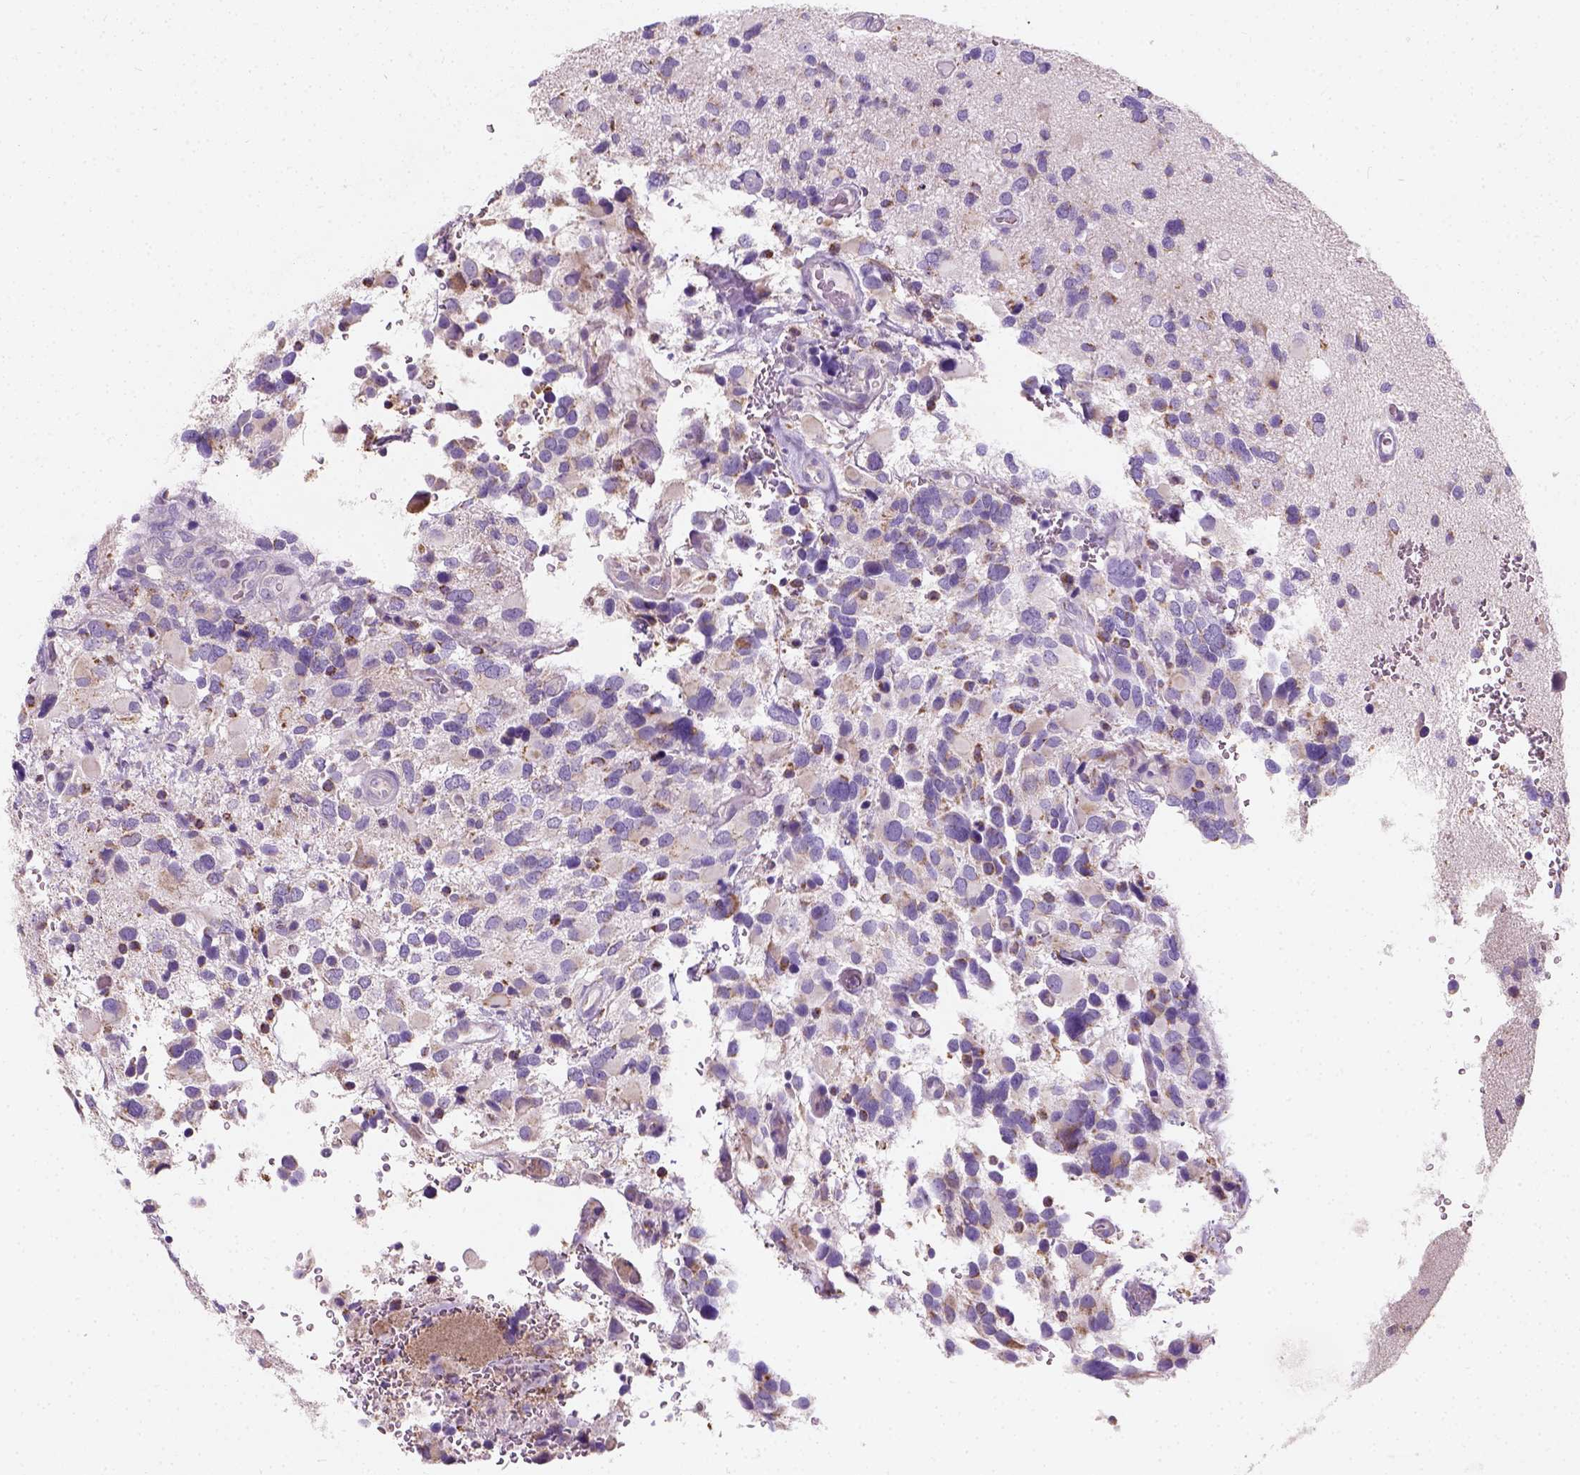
{"staining": {"intensity": "negative", "quantity": "none", "location": "none"}, "tissue": "glioma", "cell_type": "Tumor cells", "image_type": "cancer", "snomed": [{"axis": "morphology", "description": "Glioma, malignant, Low grade"}, {"axis": "topography", "description": "Brain"}], "caption": "Immunohistochemistry image of malignant low-grade glioma stained for a protein (brown), which reveals no expression in tumor cells.", "gene": "CHODL", "patient": {"sex": "female", "age": 32}}